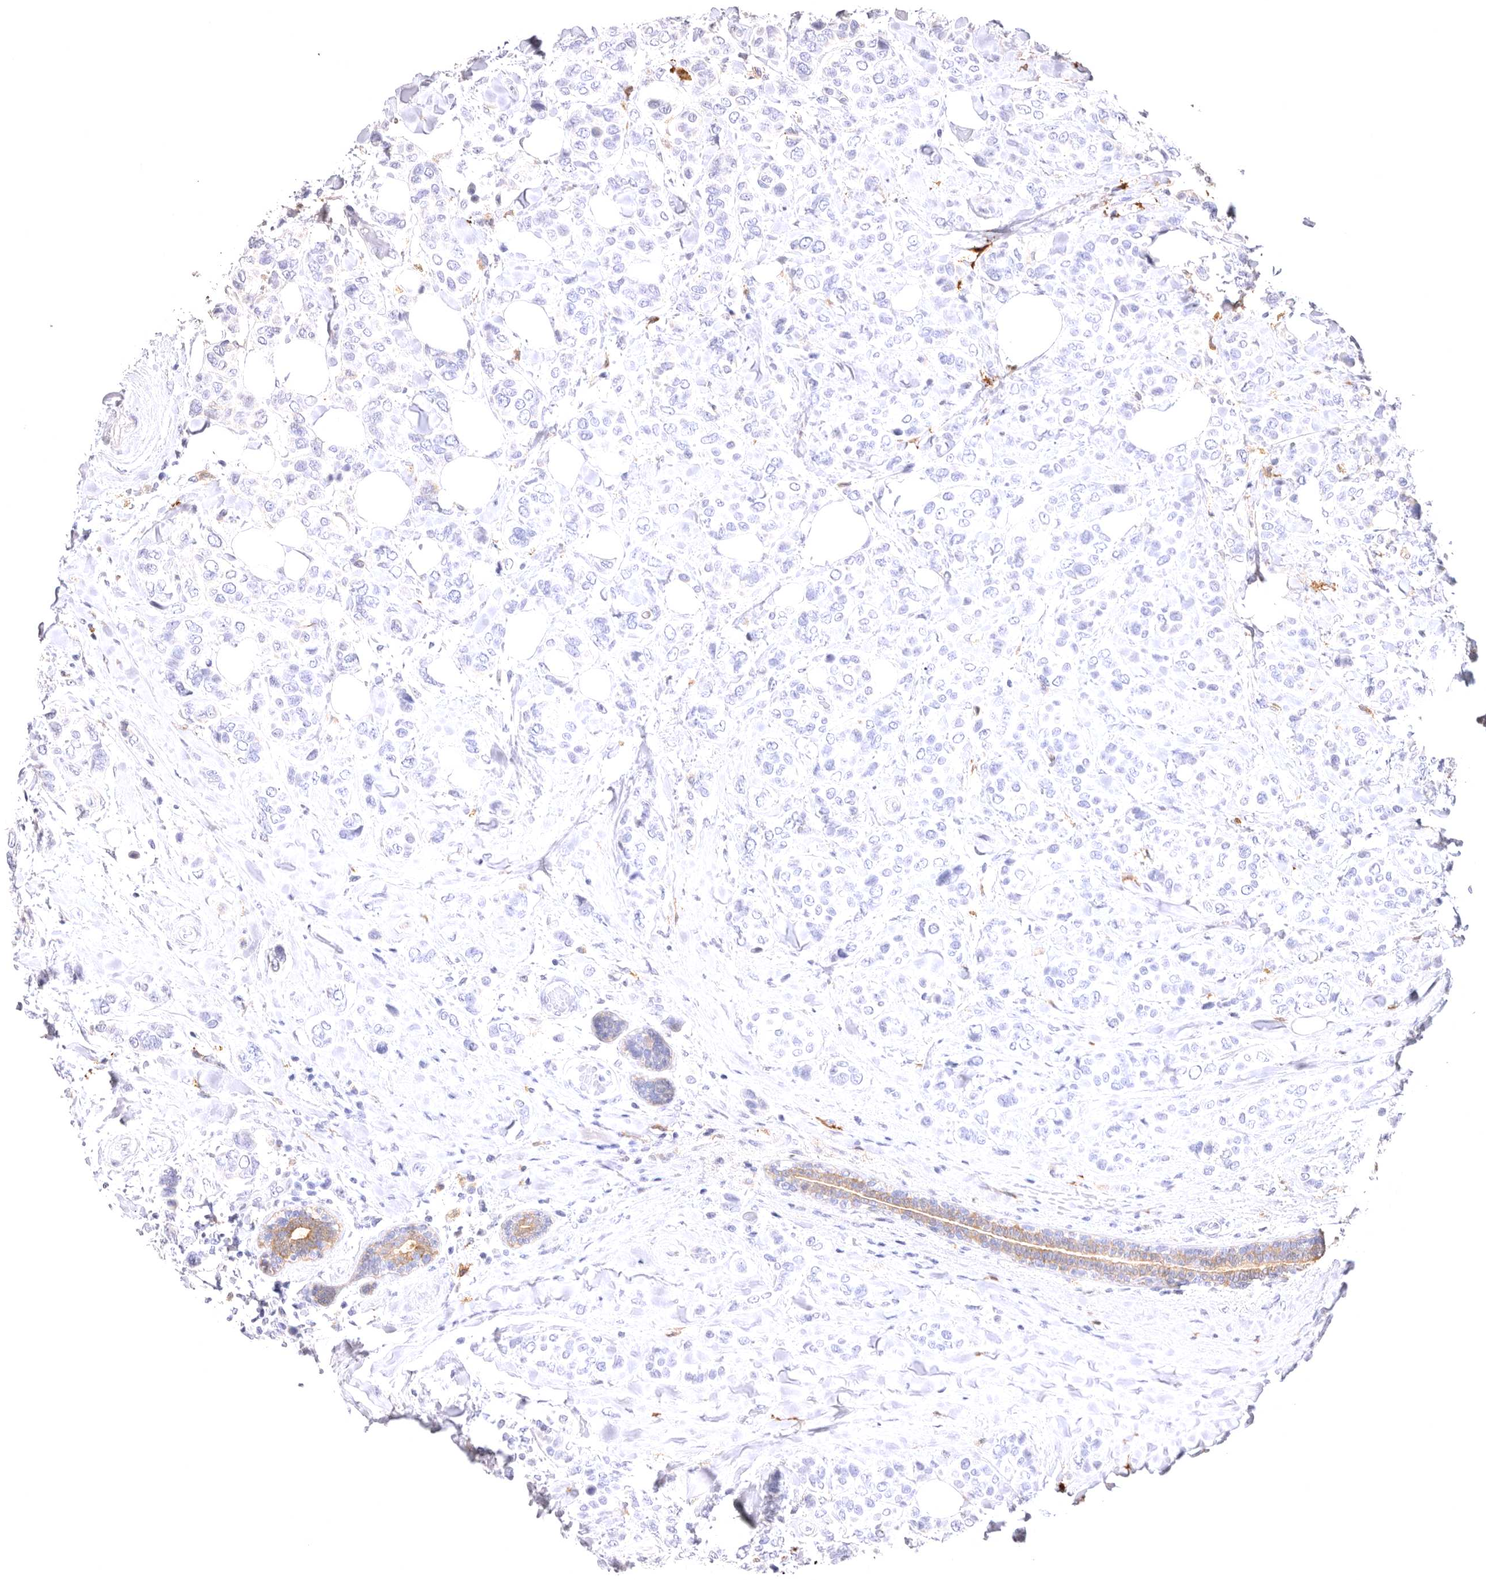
{"staining": {"intensity": "negative", "quantity": "none", "location": "none"}, "tissue": "breast cancer", "cell_type": "Tumor cells", "image_type": "cancer", "snomed": [{"axis": "morphology", "description": "Lobular carcinoma"}, {"axis": "topography", "description": "Breast"}], "caption": "Immunohistochemistry of lobular carcinoma (breast) demonstrates no staining in tumor cells. (Brightfield microscopy of DAB (3,3'-diaminobenzidine) IHC at high magnification).", "gene": "VPS45", "patient": {"sex": "female", "age": 51}}